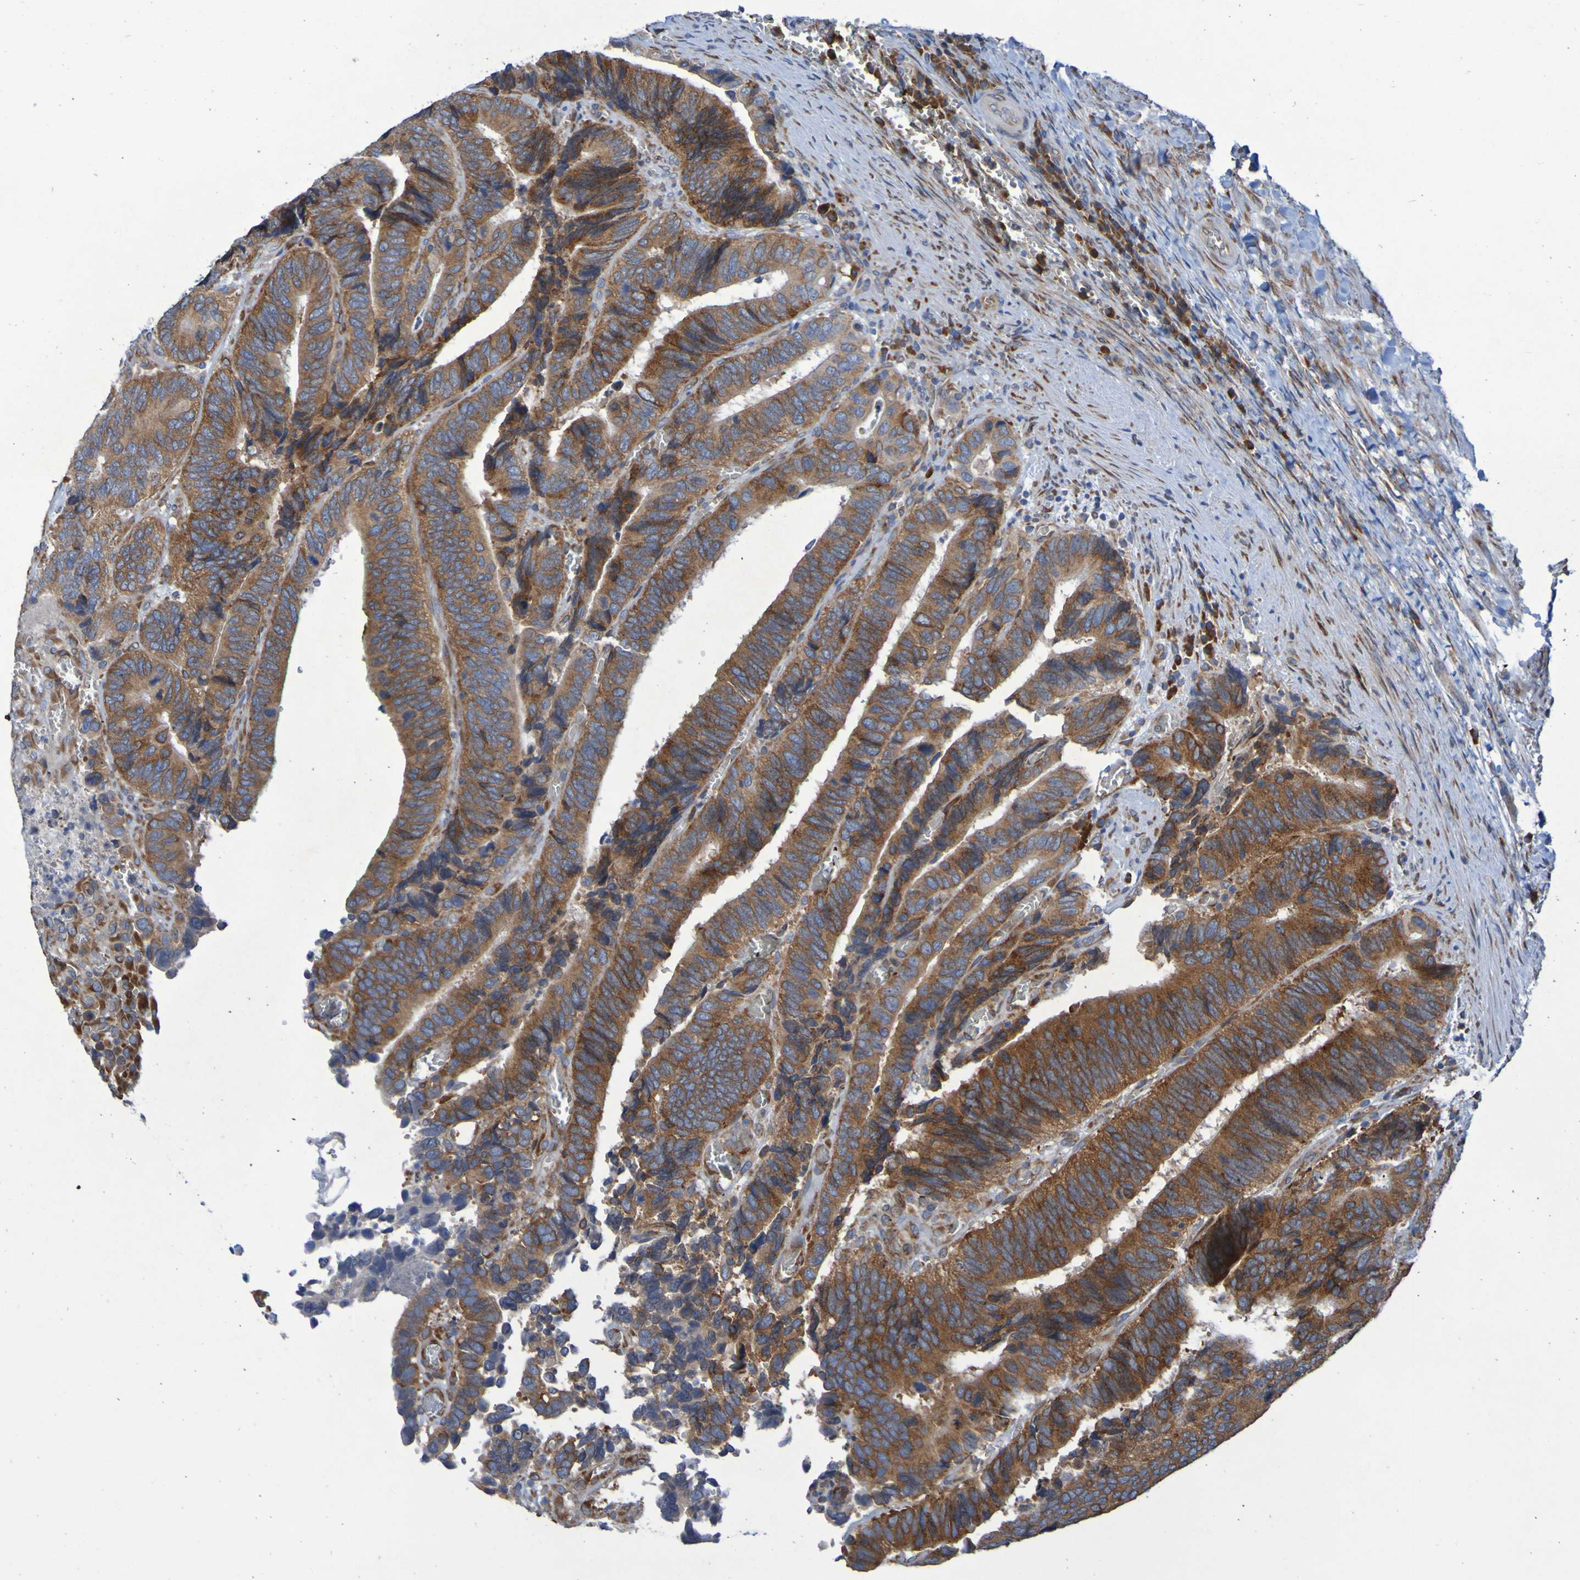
{"staining": {"intensity": "strong", "quantity": ">75%", "location": "cytoplasmic/membranous"}, "tissue": "colorectal cancer", "cell_type": "Tumor cells", "image_type": "cancer", "snomed": [{"axis": "morphology", "description": "Adenocarcinoma, NOS"}, {"axis": "topography", "description": "Colon"}], "caption": "Approximately >75% of tumor cells in colorectal cancer demonstrate strong cytoplasmic/membranous protein positivity as visualized by brown immunohistochemical staining.", "gene": "FKBP3", "patient": {"sex": "male", "age": 72}}